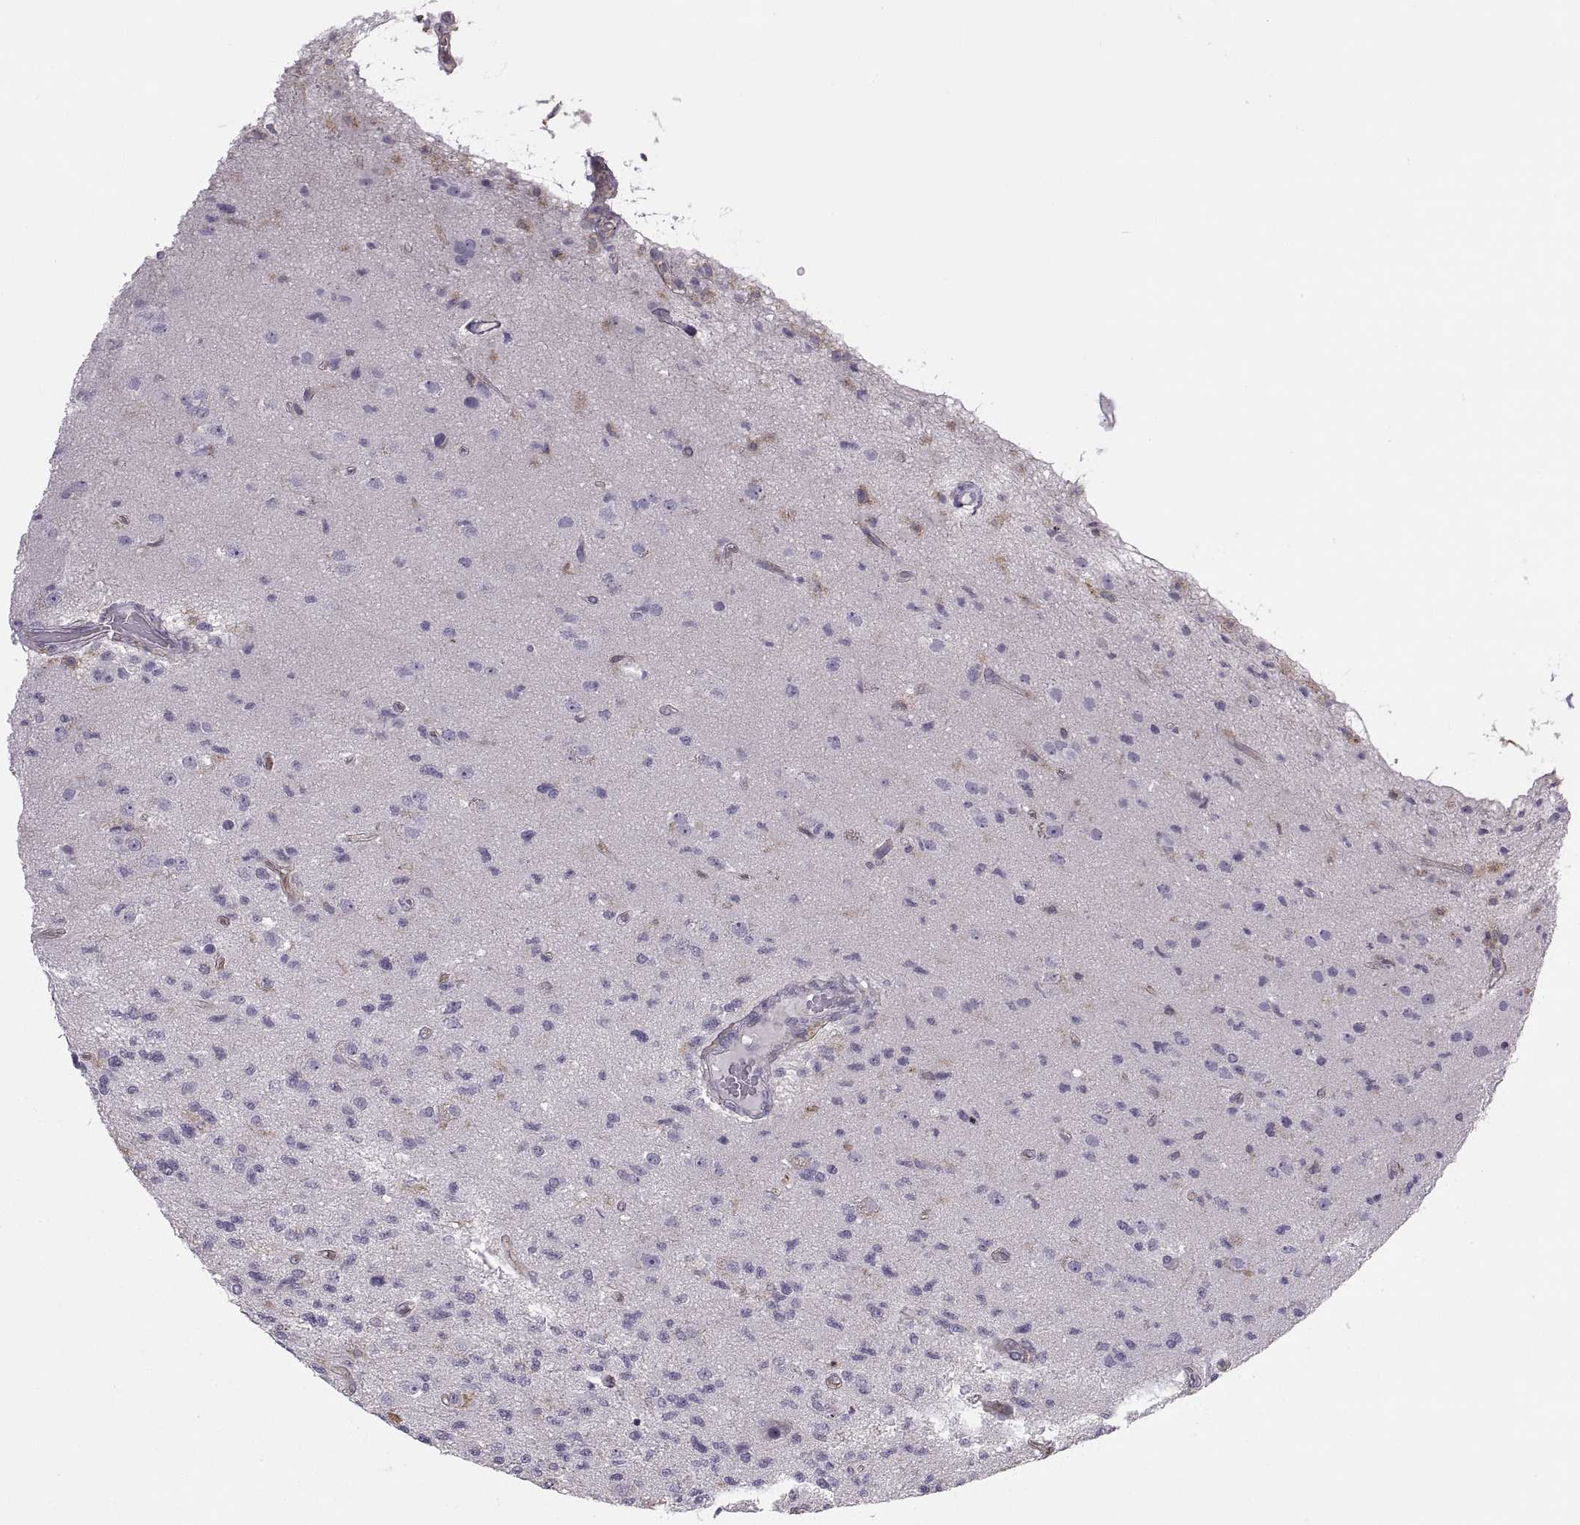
{"staining": {"intensity": "negative", "quantity": "none", "location": "none"}, "tissue": "glioma", "cell_type": "Tumor cells", "image_type": "cancer", "snomed": [{"axis": "morphology", "description": "Glioma, malignant, High grade"}, {"axis": "topography", "description": "Brain"}], "caption": "There is no significant positivity in tumor cells of malignant high-grade glioma.", "gene": "RALB", "patient": {"sex": "male", "age": 56}}